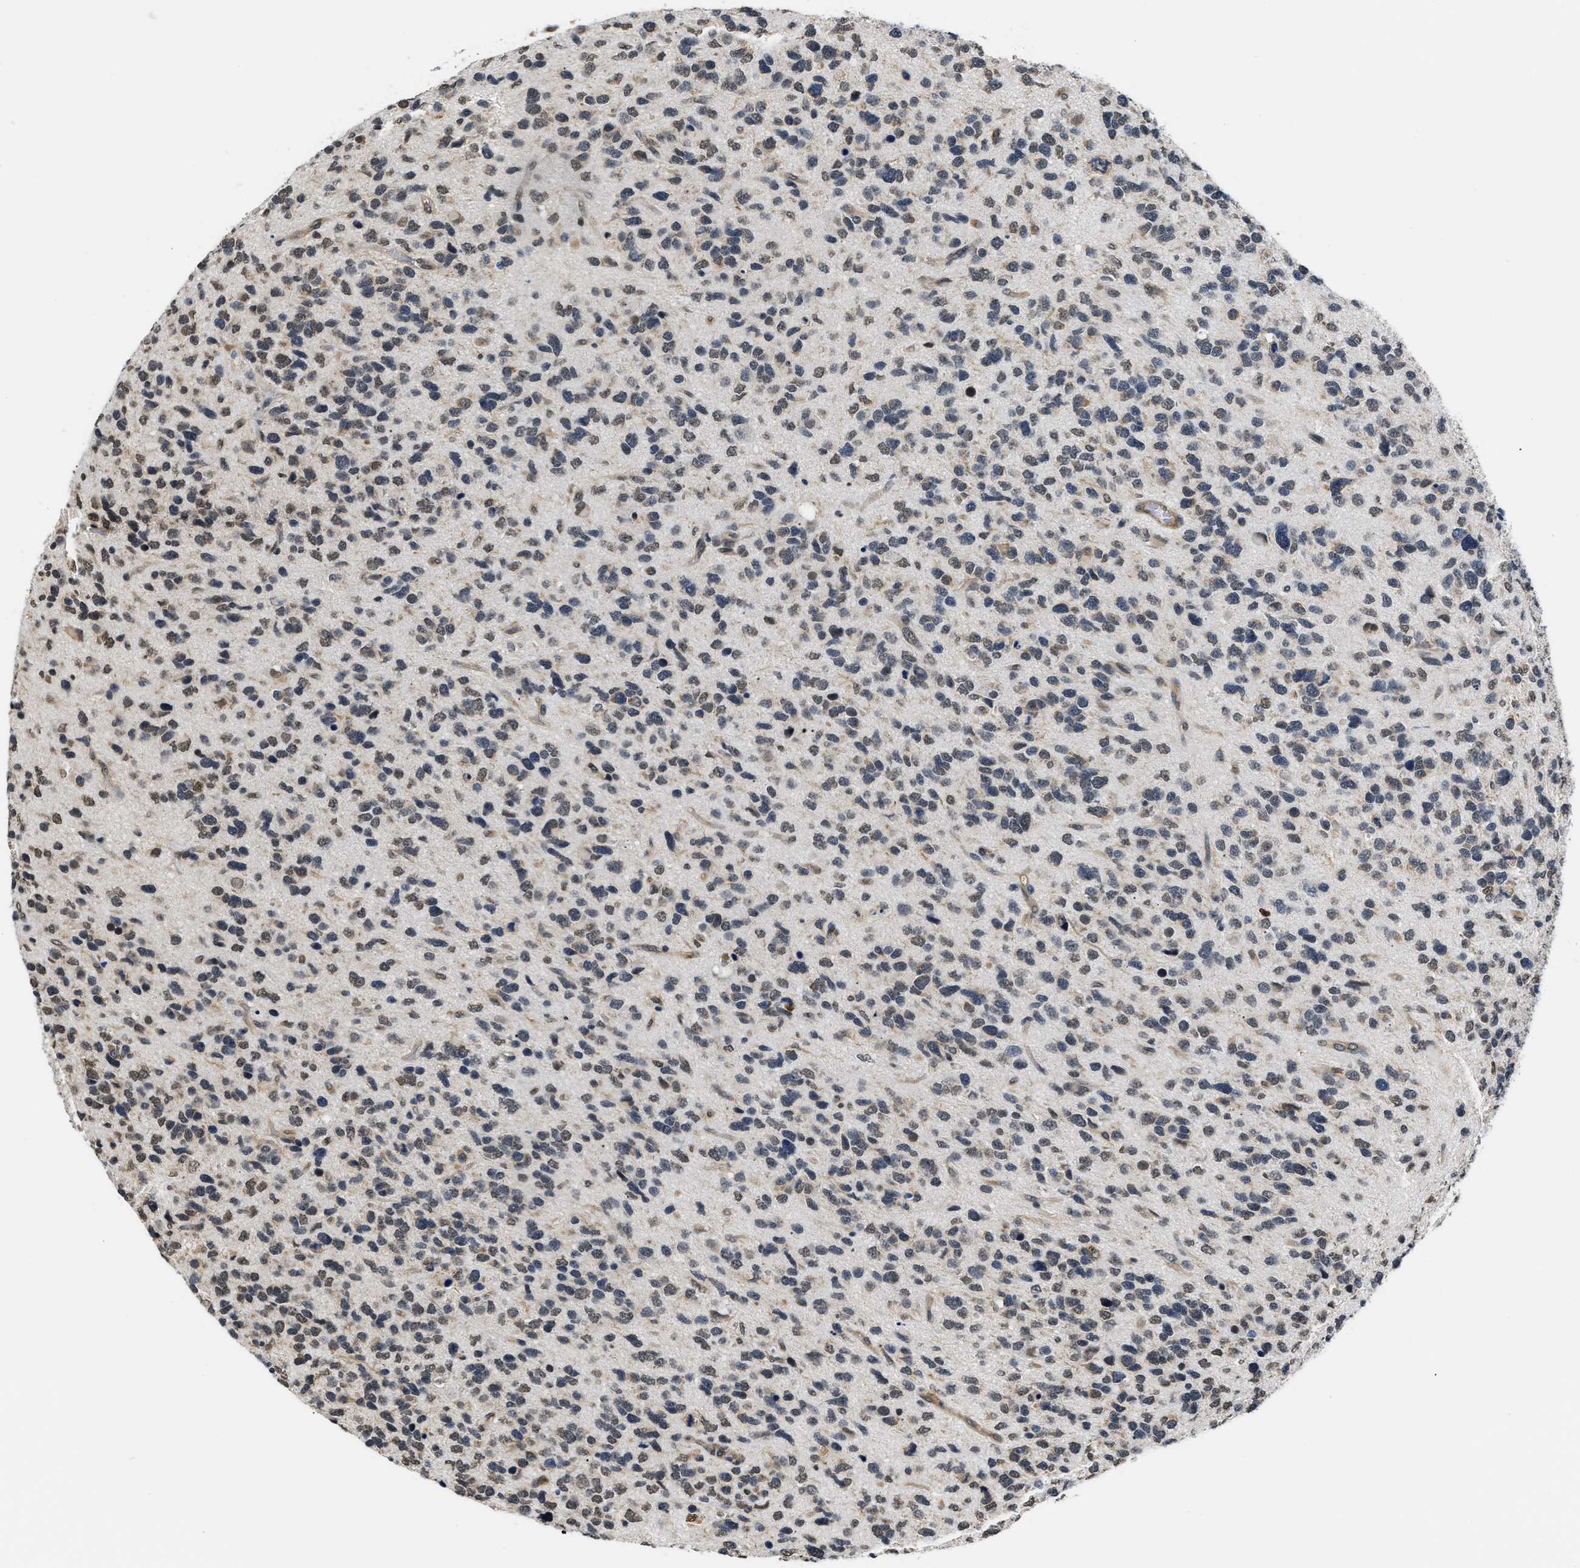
{"staining": {"intensity": "weak", "quantity": "25%-75%", "location": "nuclear"}, "tissue": "glioma", "cell_type": "Tumor cells", "image_type": "cancer", "snomed": [{"axis": "morphology", "description": "Glioma, malignant, High grade"}, {"axis": "topography", "description": "Brain"}], "caption": "High-grade glioma (malignant) stained with a brown dye demonstrates weak nuclear positive positivity in about 25%-75% of tumor cells.", "gene": "STK10", "patient": {"sex": "female", "age": 58}}